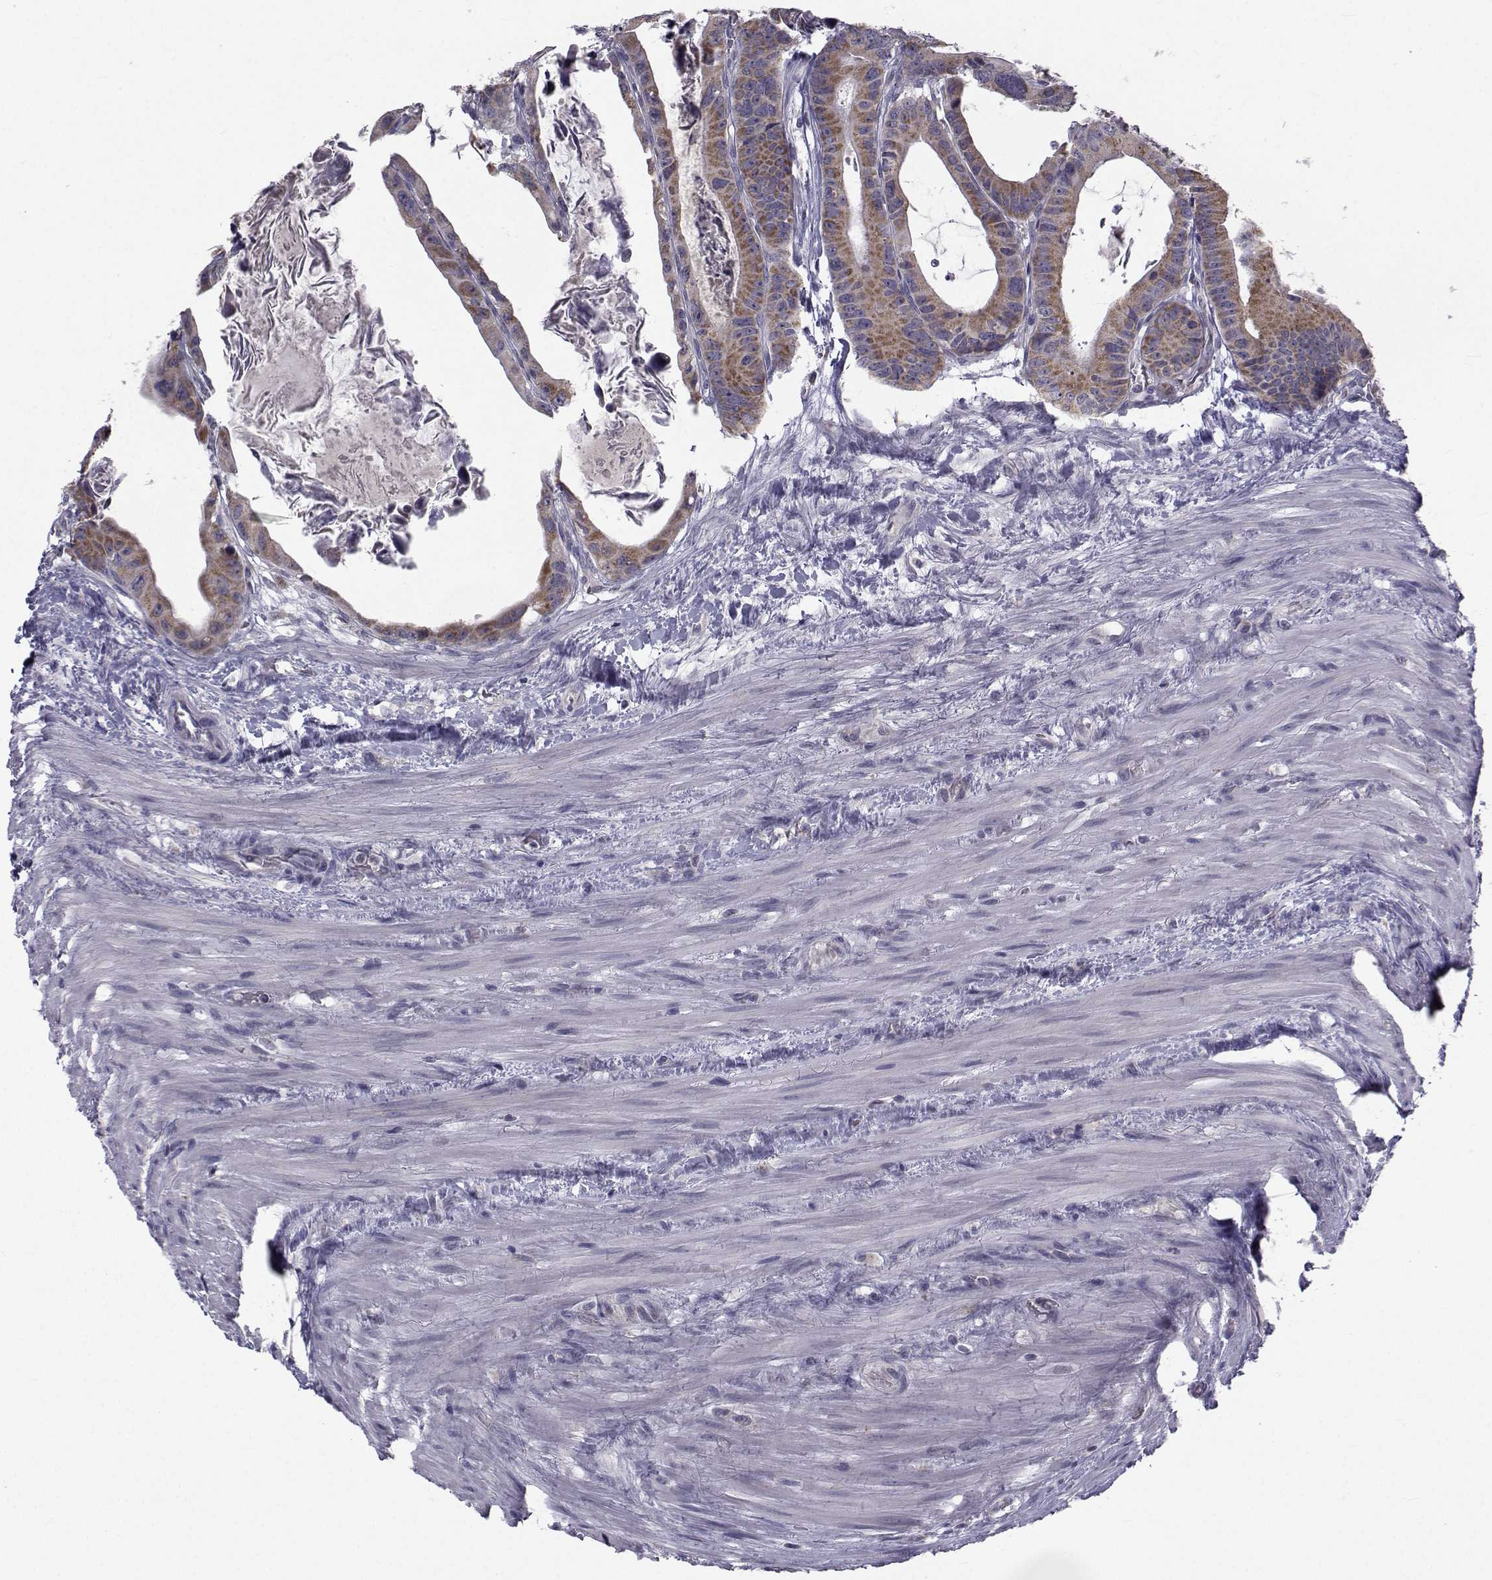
{"staining": {"intensity": "moderate", "quantity": ">75%", "location": "cytoplasmic/membranous"}, "tissue": "colorectal cancer", "cell_type": "Tumor cells", "image_type": "cancer", "snomed": [{"axis": "morphology", "description": "Adenocarcinoma, NOS"}, {"axis": "topography", "description": "Rectum"}], "caption": "Colorectal cancer (adenocarcinoma) was stained to show a protein in brown. There is medium levels of moderate cytoplasmic/membranous expression in about >75% of tumor cells. (Stains: DAB in brown, nuclei in blue, Microscopy: brightfield microscopy at high magnification).", "gene": "ANGPT1", "patient": {"sex": "male", "age": 64}}